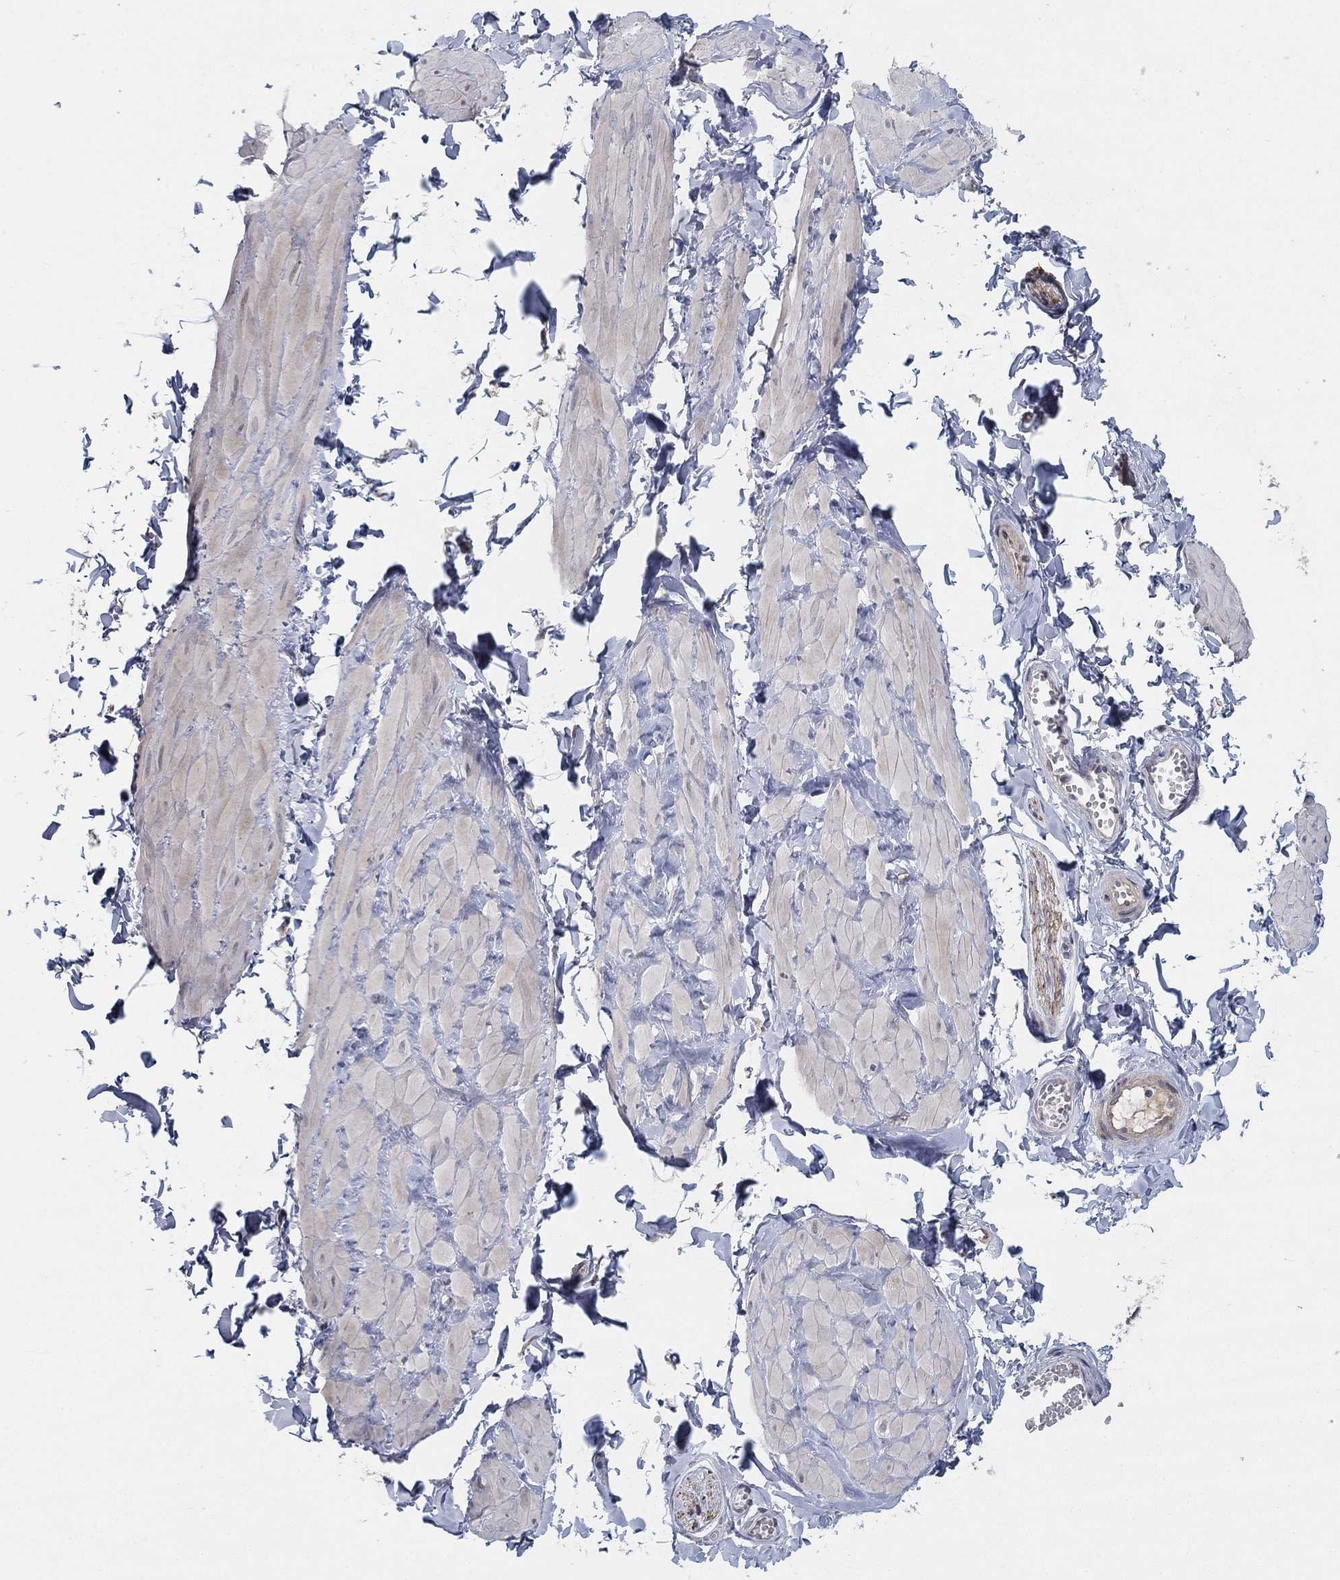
{"staining": {"intensity": "negative", "quantity": "none", "location": "none"}, "tissue": "adipose tissue", "cell_type": "Adipocytes", "image_type": "normal", "snomed": [{"axis": "morphology", "description": "Normal tissue, NOS"}, {"axis": "topography", "description": "Smooth muscle"}, {"axis": "topography", "description": "Peripheral nerve tissue"}], "caption": "Adipocytes show no significant protein expression in benign adipose tissue.", "gene": "AMN1", "patient": {"sex": "male", "age": 22}}